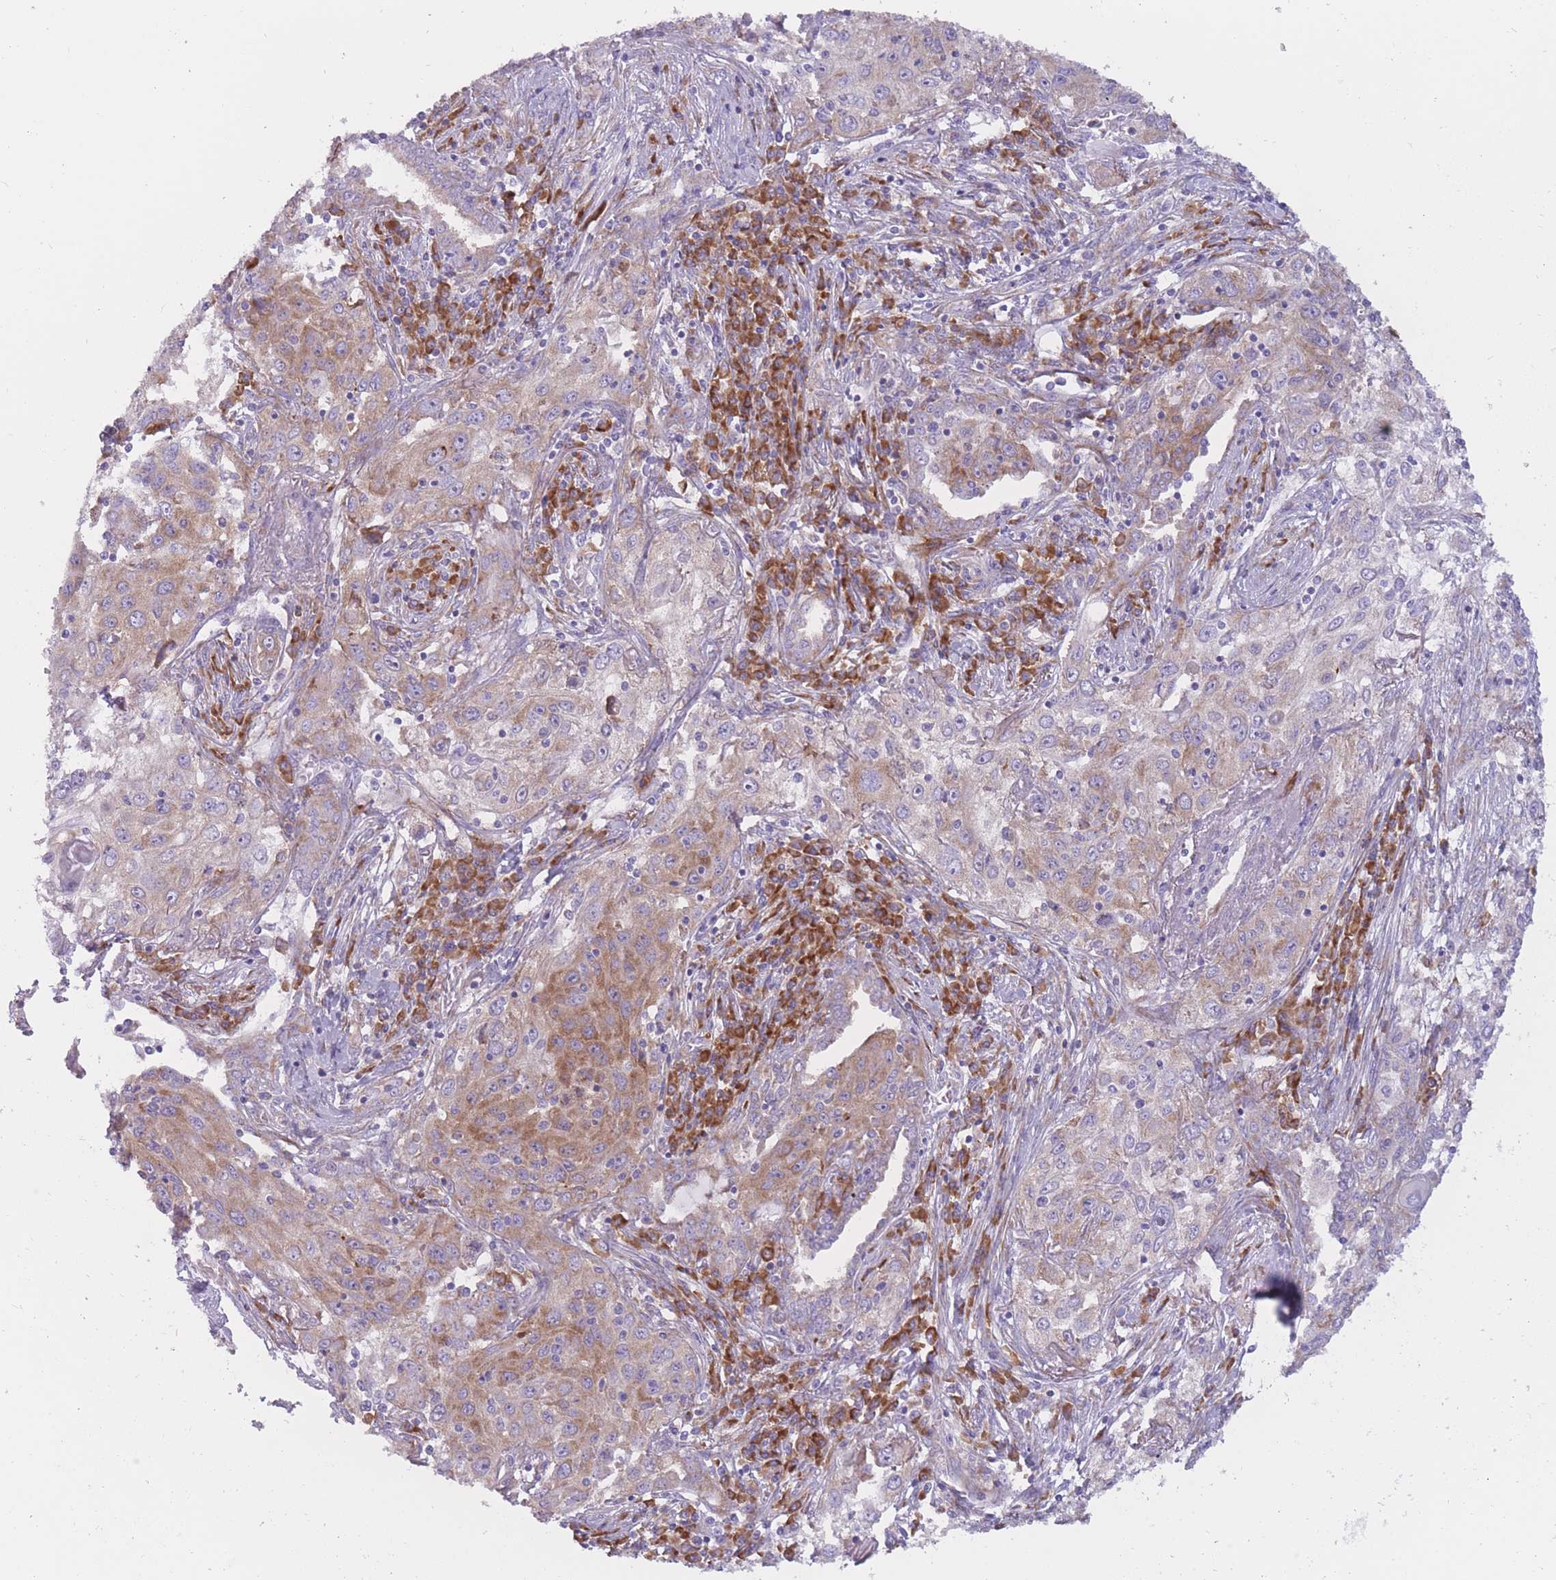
{"staining": {"intensity": "moderate", "quantity": "25%-75%", "location": "cytoplasmic/membranous"}, "tissue": "lung cancer", "cell_type": "Tumor cells", "image_type": "cancer", "snomed": [{"axis": "morphology", "description": "Squamous cell carcinoma, NOS"}, {"axis": "topography", "description": "Lung"}], "caption": "Squamous cell carcinoma (lung) tissue shows moderate cytoplasmic/membranous expression in approximately 25%-75% of tumor cells, visualized by immunohistochemistry.", "gene": "RPL18", "patient": {"sex": "female", "age": 69}}